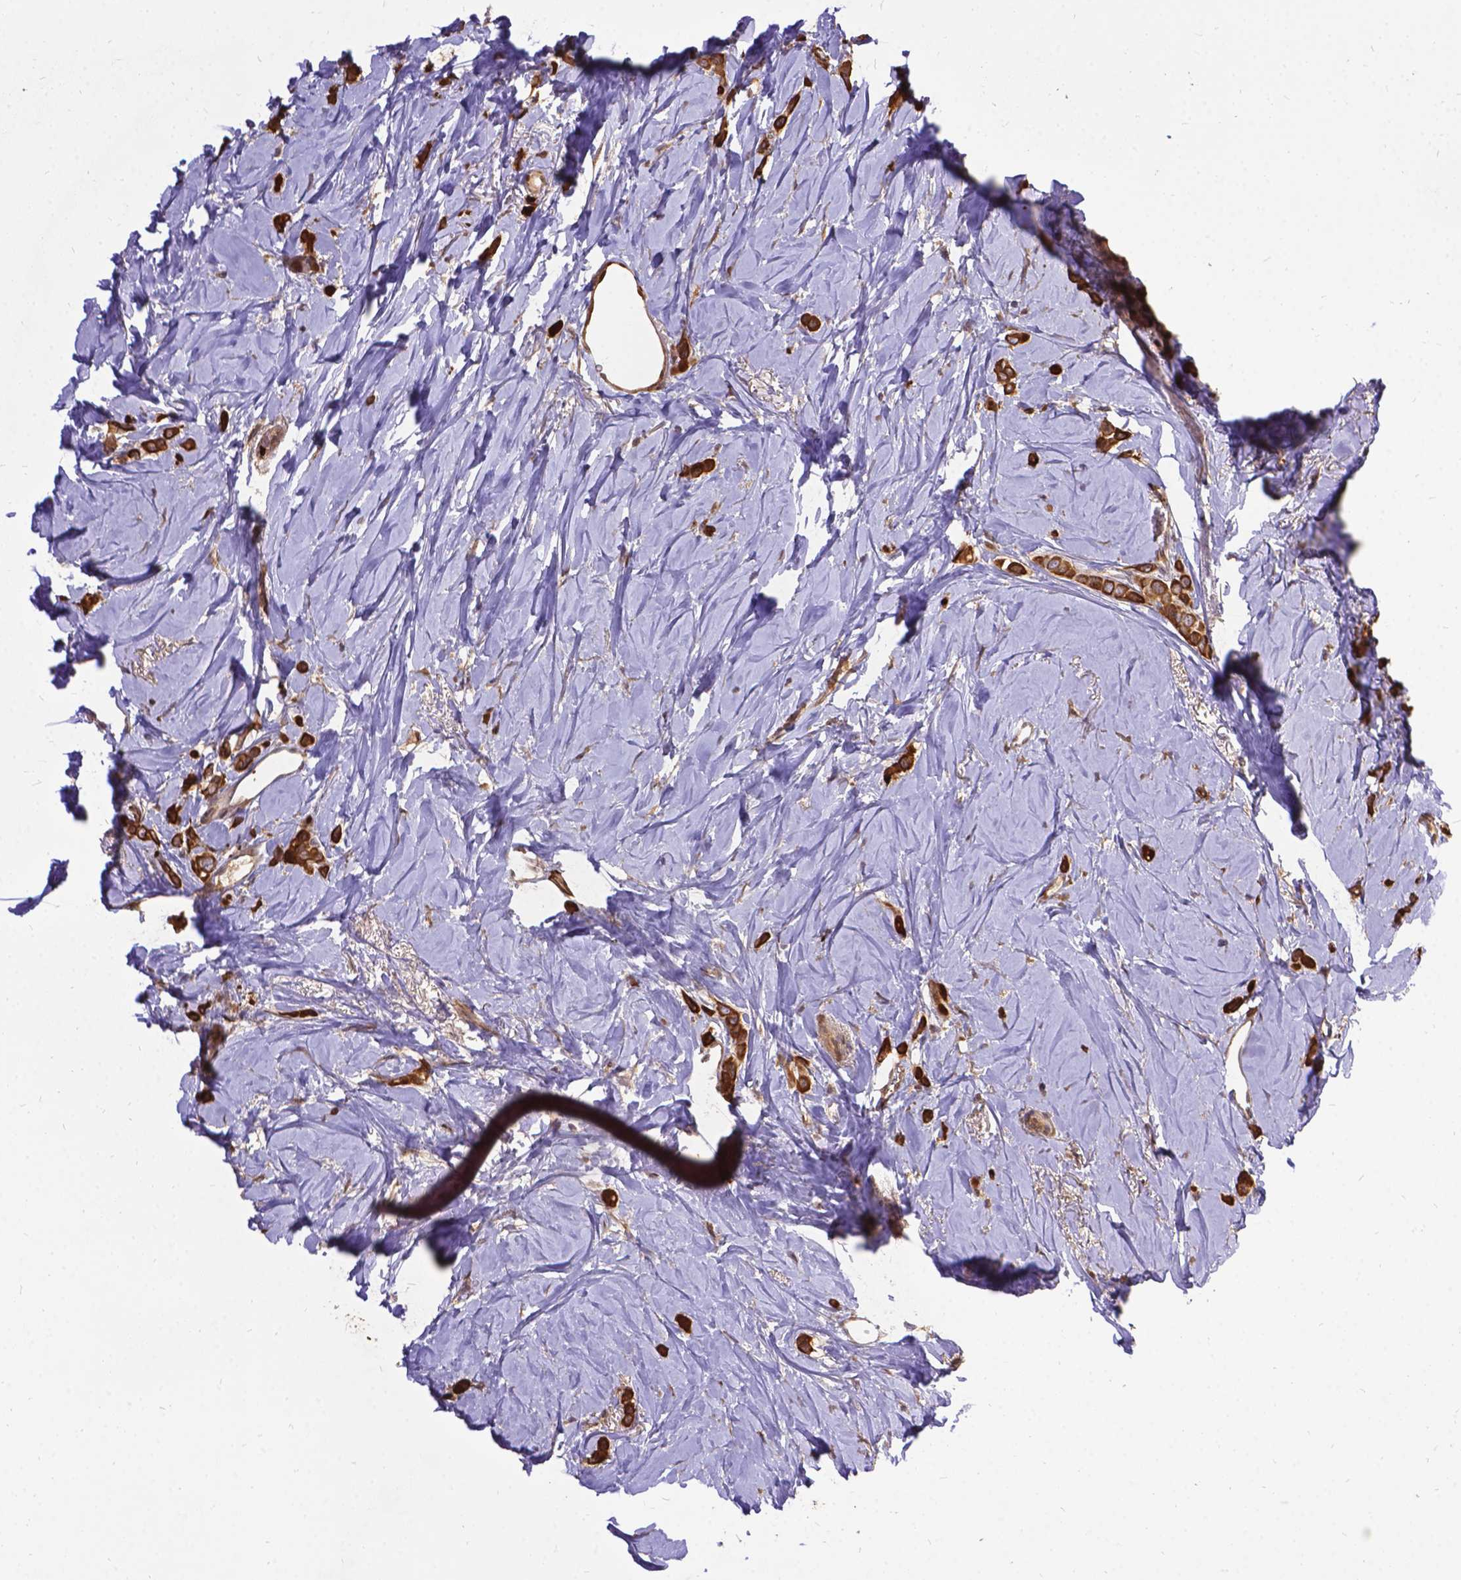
{"staining": {"intensity": "strong", "quantity": ">75%", "location": "cytoplasmic/membranous"}, "tissue": "breast cancer", "cell_type": "Tumor cells", "image_type": "cancer", "snomed": [{"axis": "morphology", "description": "Lobular carcinoma"}, {"axis": "topography", "description": "Breast"}], "caption": "The photomicrograph reveals staining of breast lobular carcinoma, revealing strong cytoplasmic/membranous protein expression (brown color) within tumor cells. The protein of interest is stained brown, and the nuclei are stained in blue (DAB (3,3'-diaminobenzidine) IHC with brightfield microscopy, high magnification).", "gene": "DENND6A", "patient": {"sex": "female", "age": 66}}